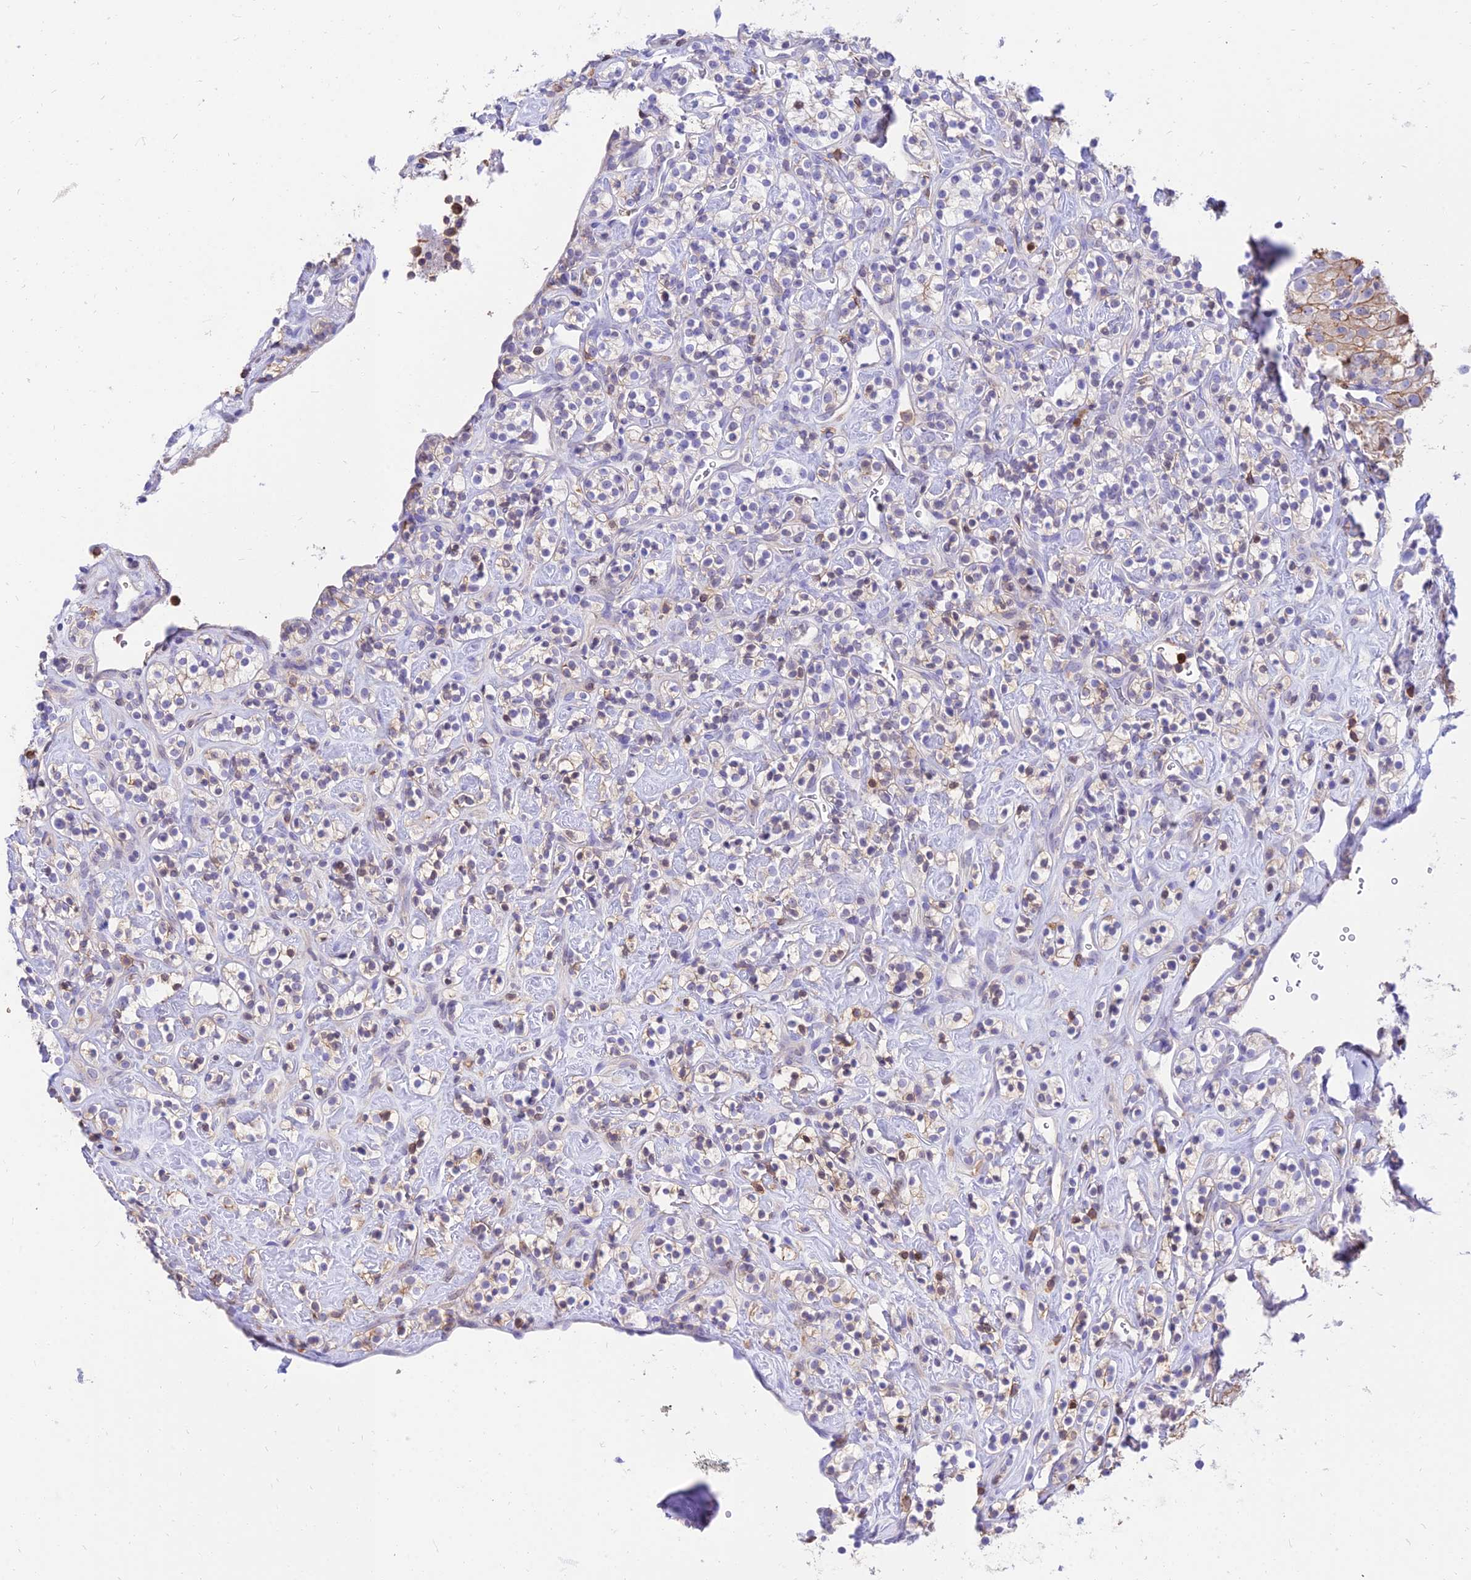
{"staining": {"intensity": "negative", "quantity": "none", "location": "none"}, "tissue": "renal cancer", "cell_type": "Tumor cells", "image_type": "cancer", "snomed": [{"axis": "morphology", "description": "Adenocarcinoma, NOS"}, {"axis": "topography", "description": "Kidney"}], "caption": "DAB immunohistochemical staining of human renal cancer (adenocarcinoma) displays no significant expression in tumor cells.", "gene": "SREK1IP1", "patient": {"sex": "male", "age": 77}}